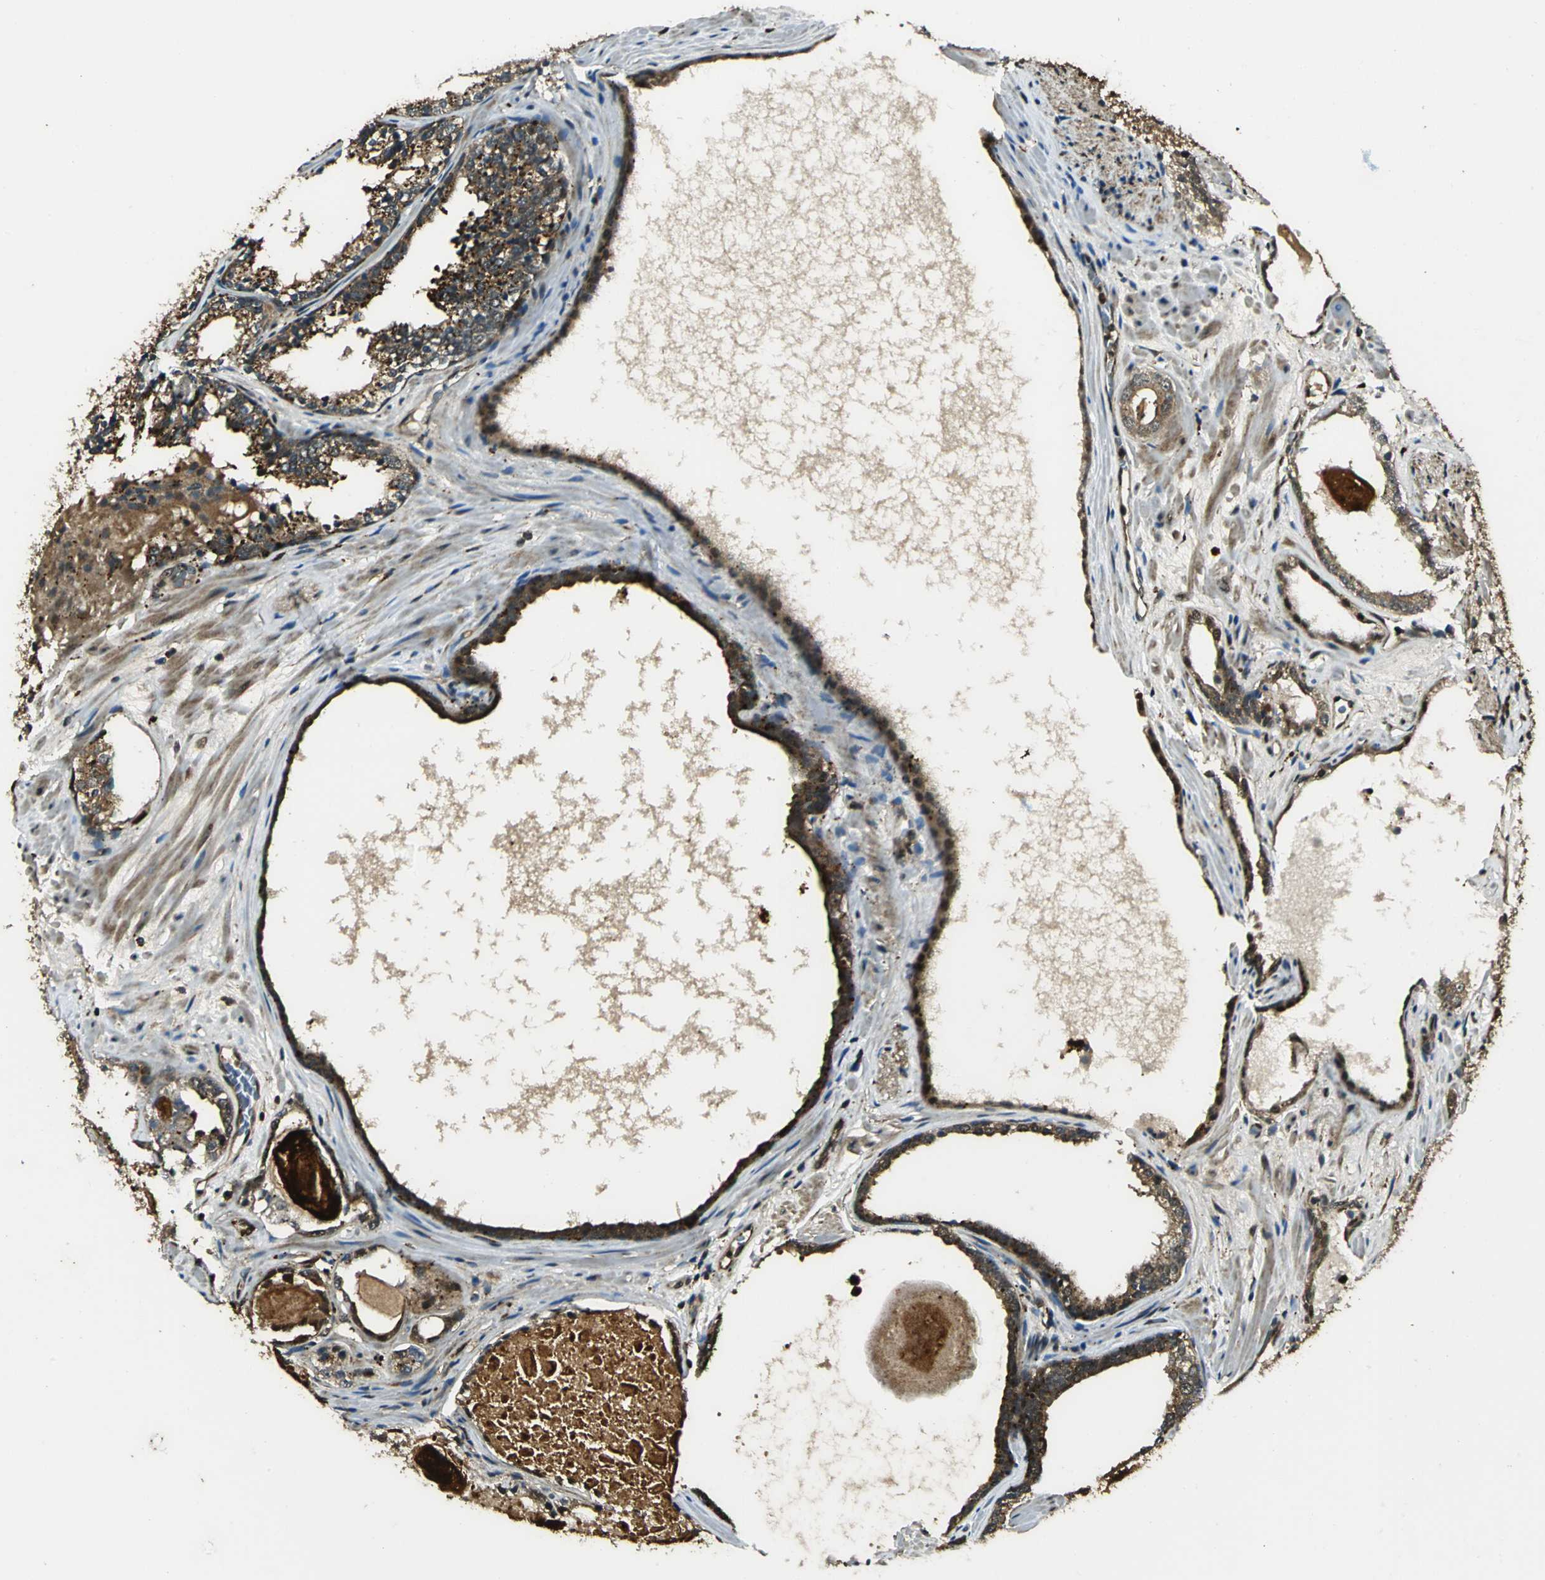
{"staining": {"intensity": "moderate", "quantity": ">75%", "location": "cytoplasmic/membranous,nuclear"}, "tissue": "prostate cancer", "cell_type": "Tumor cells", "image_type": "cancer", "snomed": [{"axis": "morphology", "description": "Adenocarcinoma, High grade"}, {"axis": "topography", "description": "Prostate"}], "caption": "Prostate cancer (high-grade adenocarcinoma) stained for a protein (brown) reveals moderate cytoplasmic/membranous and nuclear positive expression in about >75% of tumor cells.", "gene": "PPP1R13L", "patient": {"sex": "male", "age": 68}}